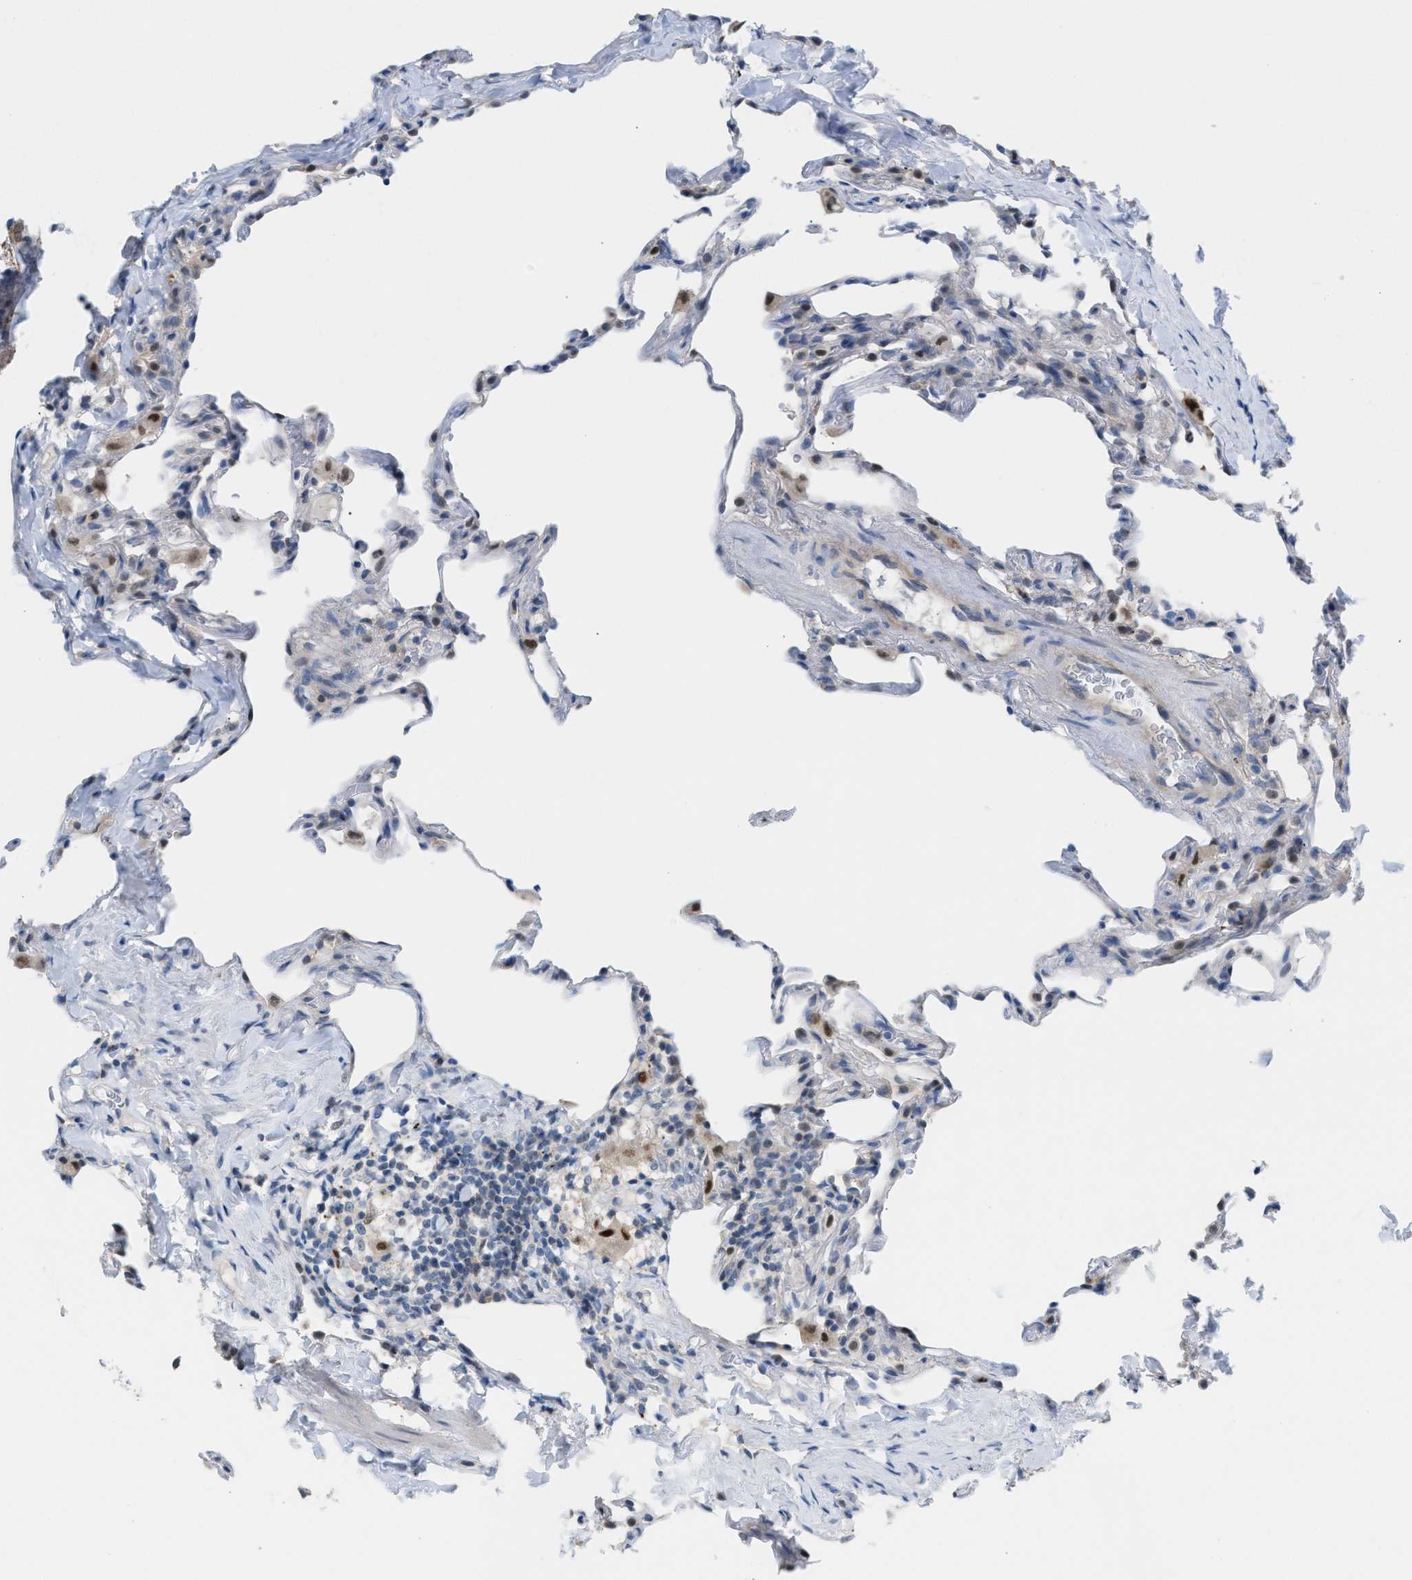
{"staining": {"intensity": "weak", "quantity": "<25%", "location": "nuclear"}, "tissue": "lung", "cell_type": "Alveolar cells", "image_type": "normal", "snomed": [{"axis": "morphology", "description": "Normal tissue, NOS"}, {"axis": "topography", "description": "Lung"}], "caption": "A histopathology image of human lung is negative for staining in alveolar cells.", "gene": "PPM1D", "patient": {"sex": "male", "age": 59}}